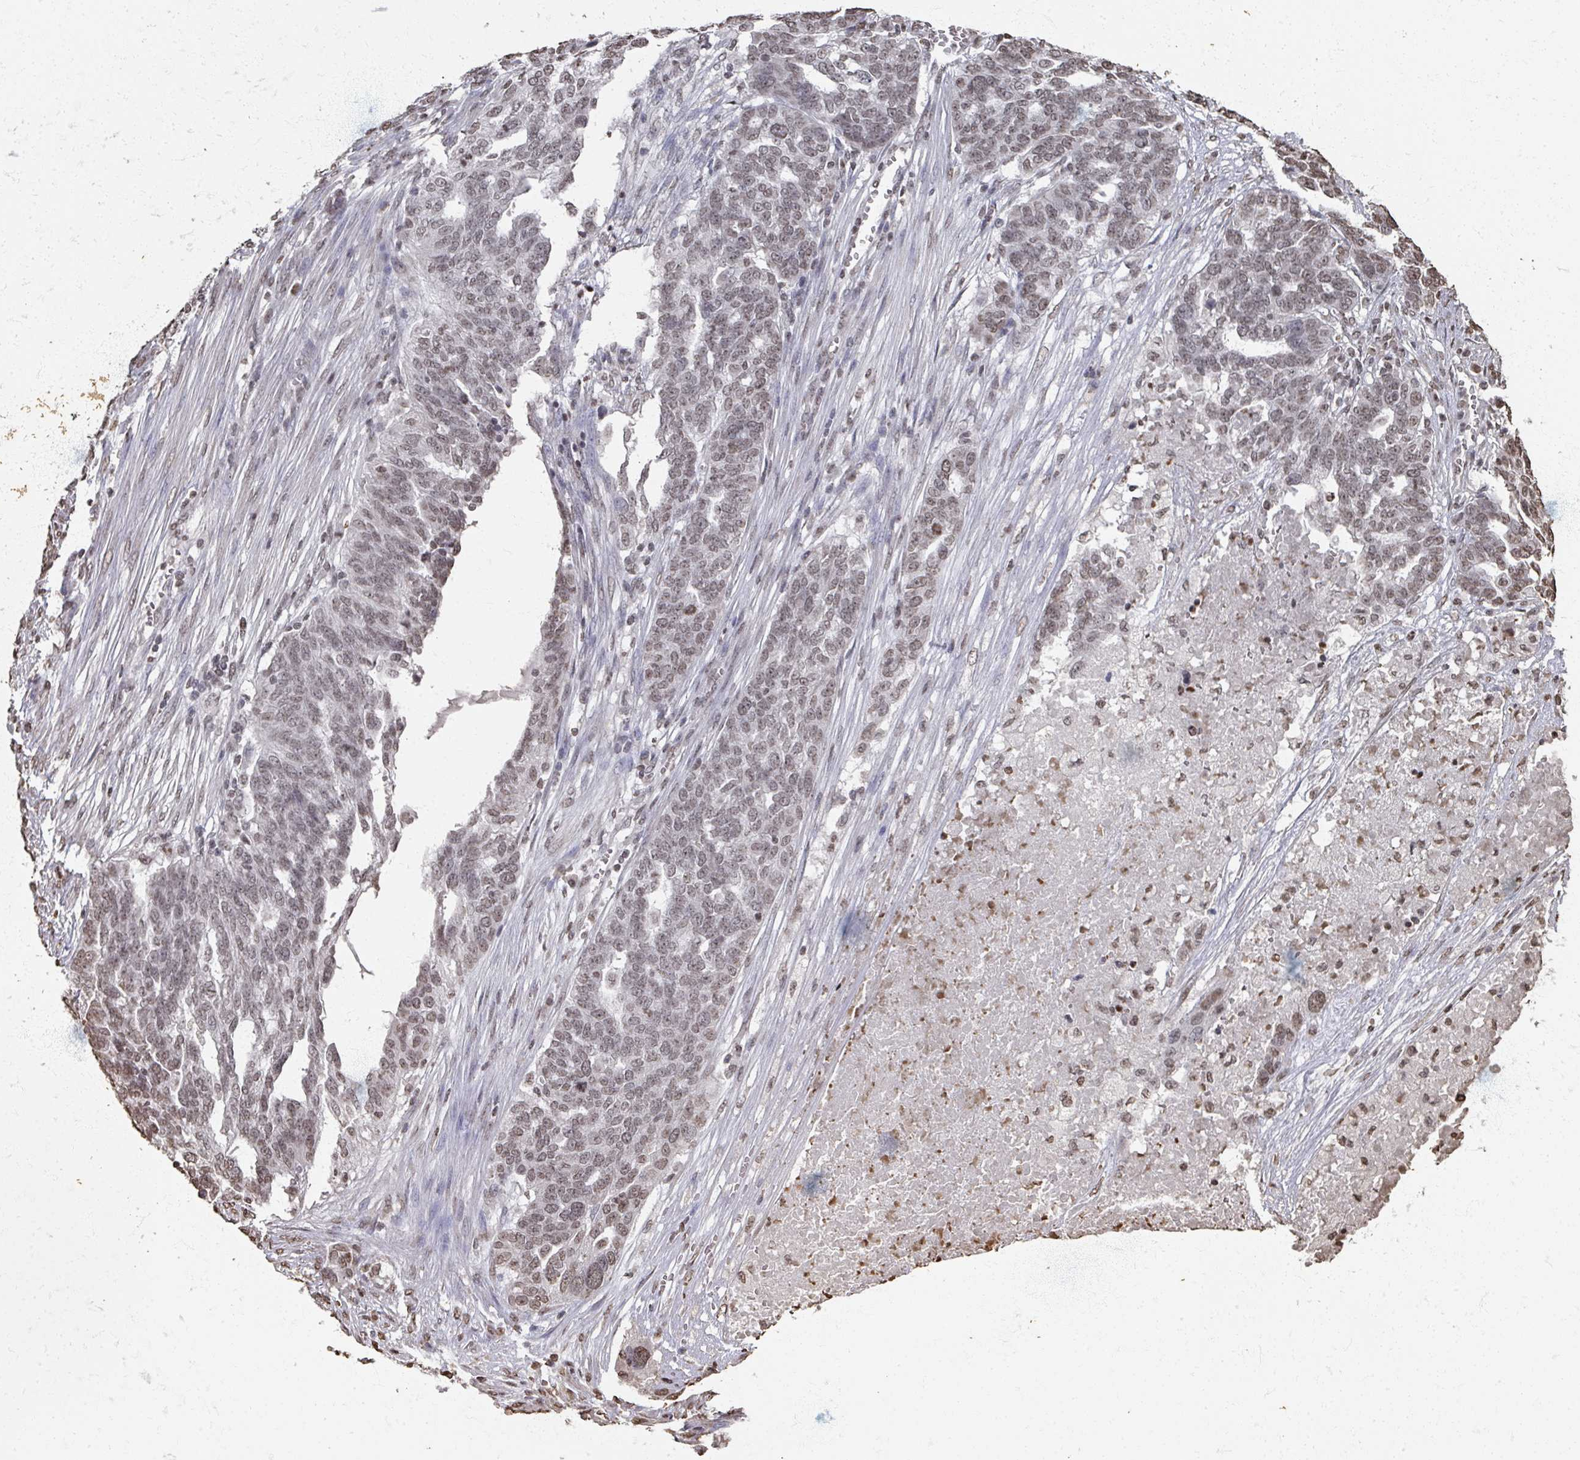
{"staining": {"intensity": "moderate", "quantity": ">75%", "location": "nuclear"}, "tissue": "ovarian cancer", "cell_type": "Tumor cells", "image_type": "cancer", "snomed": [{"axis": "morphology", "description": "Cystadenocarcinoma, serous, NOS"}, {"axis": "topography", "description": "Ovary"}], "caption": "DAB immunohistochemical staining of human ovarian cancer demonstrates moderate nuclear protein expression in about >75% of tumor cells.", "gene": "DCUN1D5", "patient": {"sex": "female", "age": 59}}